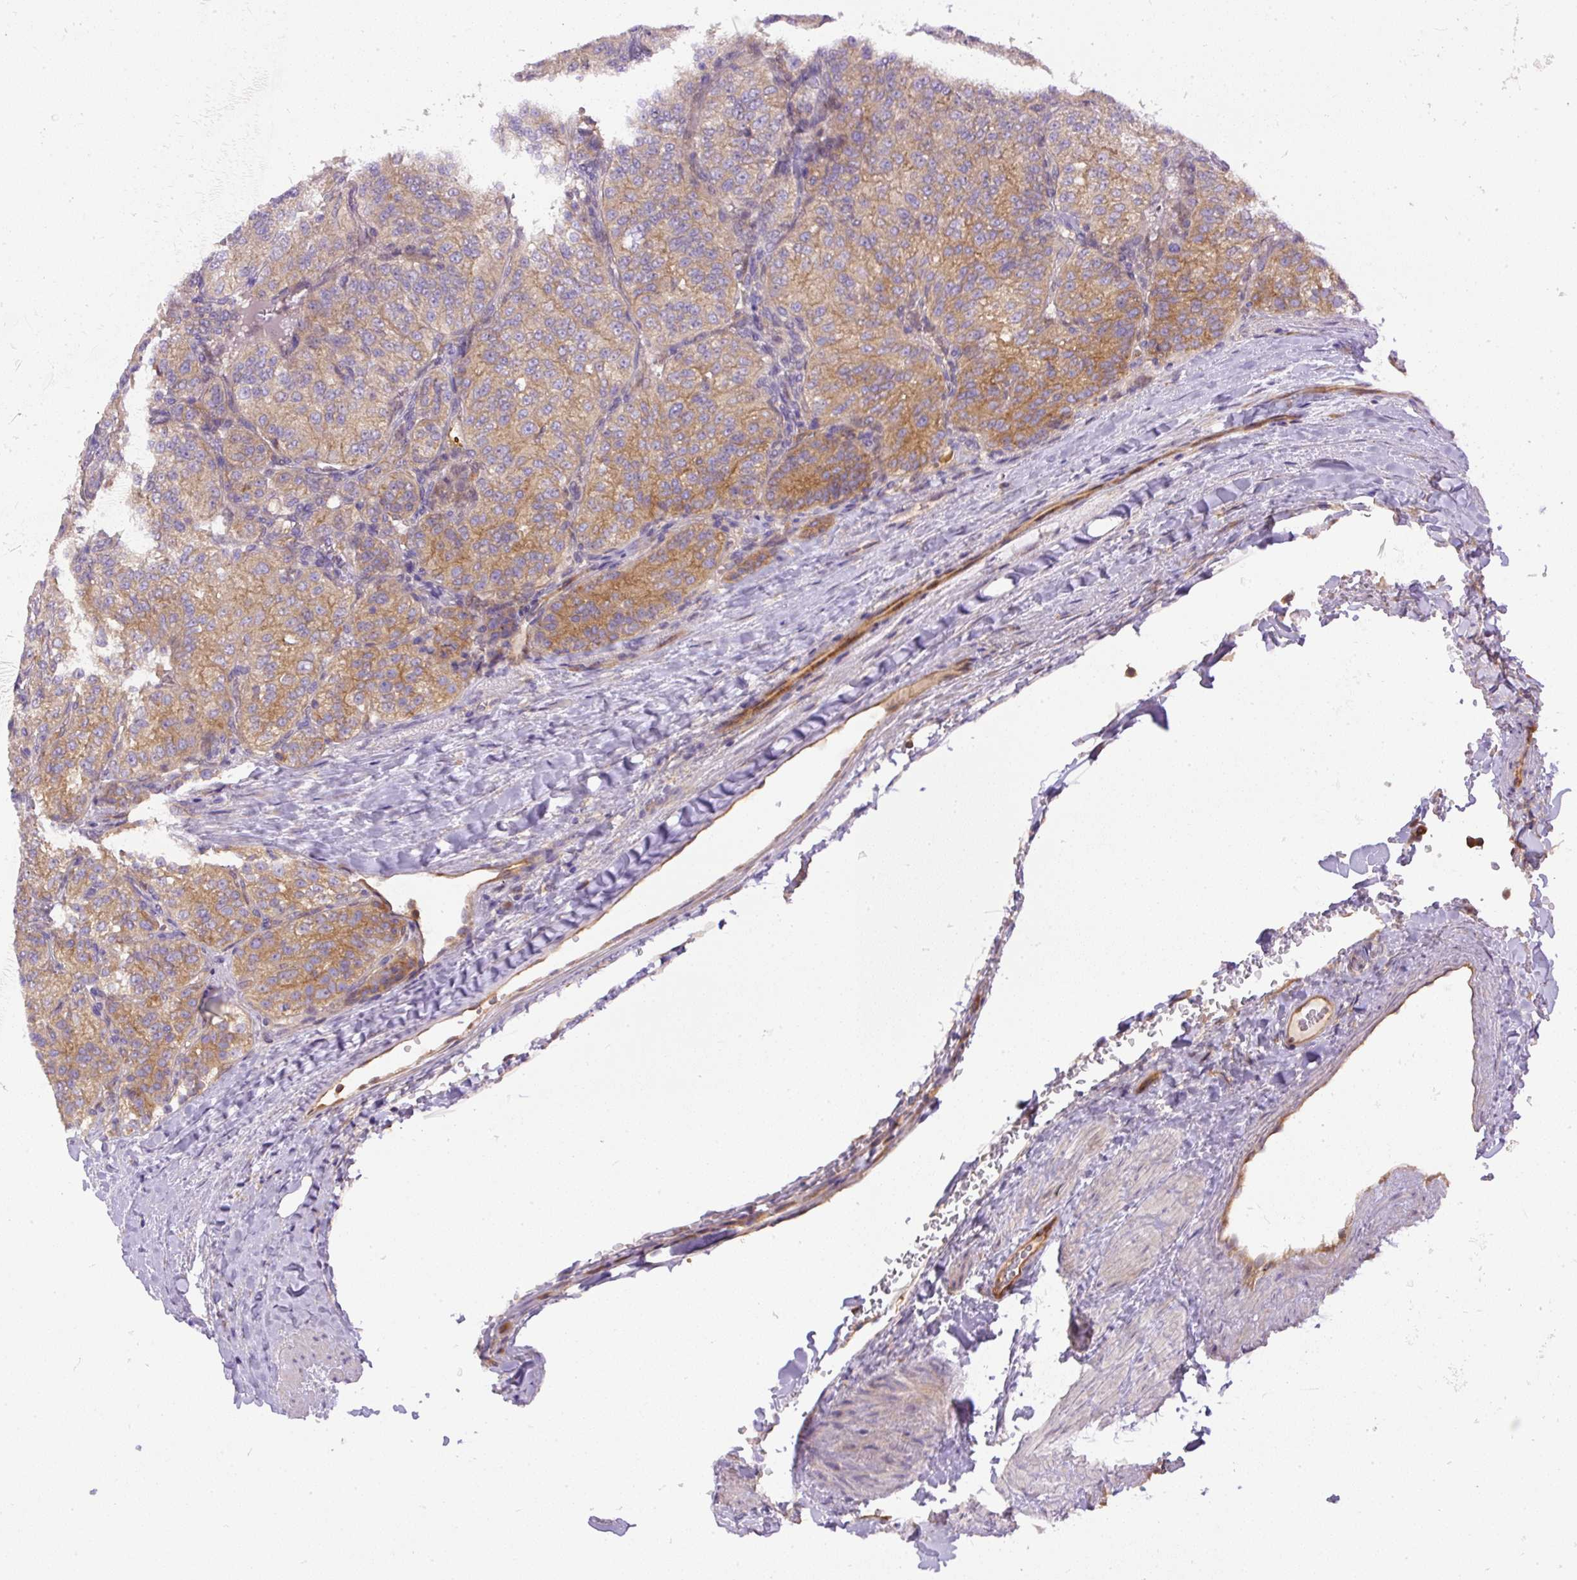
{"staining": {"intensity": "moderate", "quantity": ">75%", "location": "cytoplasmic/membranous"}, "tissue": "renal cancer", "cell_type": "Tumor cells", "image_type": "cancer", "snomed": [{"axis": "morphology", "description": "Adenocarcinoma, NOS"}, {"axis": "topography", "description": "Kidney"}], "caption": "Human renal adenocarcinoma stained for a protein (brown) exhibits moderate cytoplasmic/membranous positive expression in approximately >75% of tumor cells.", "gene": "DAPK1", "patient": {"sex": "female", "age": 63}}